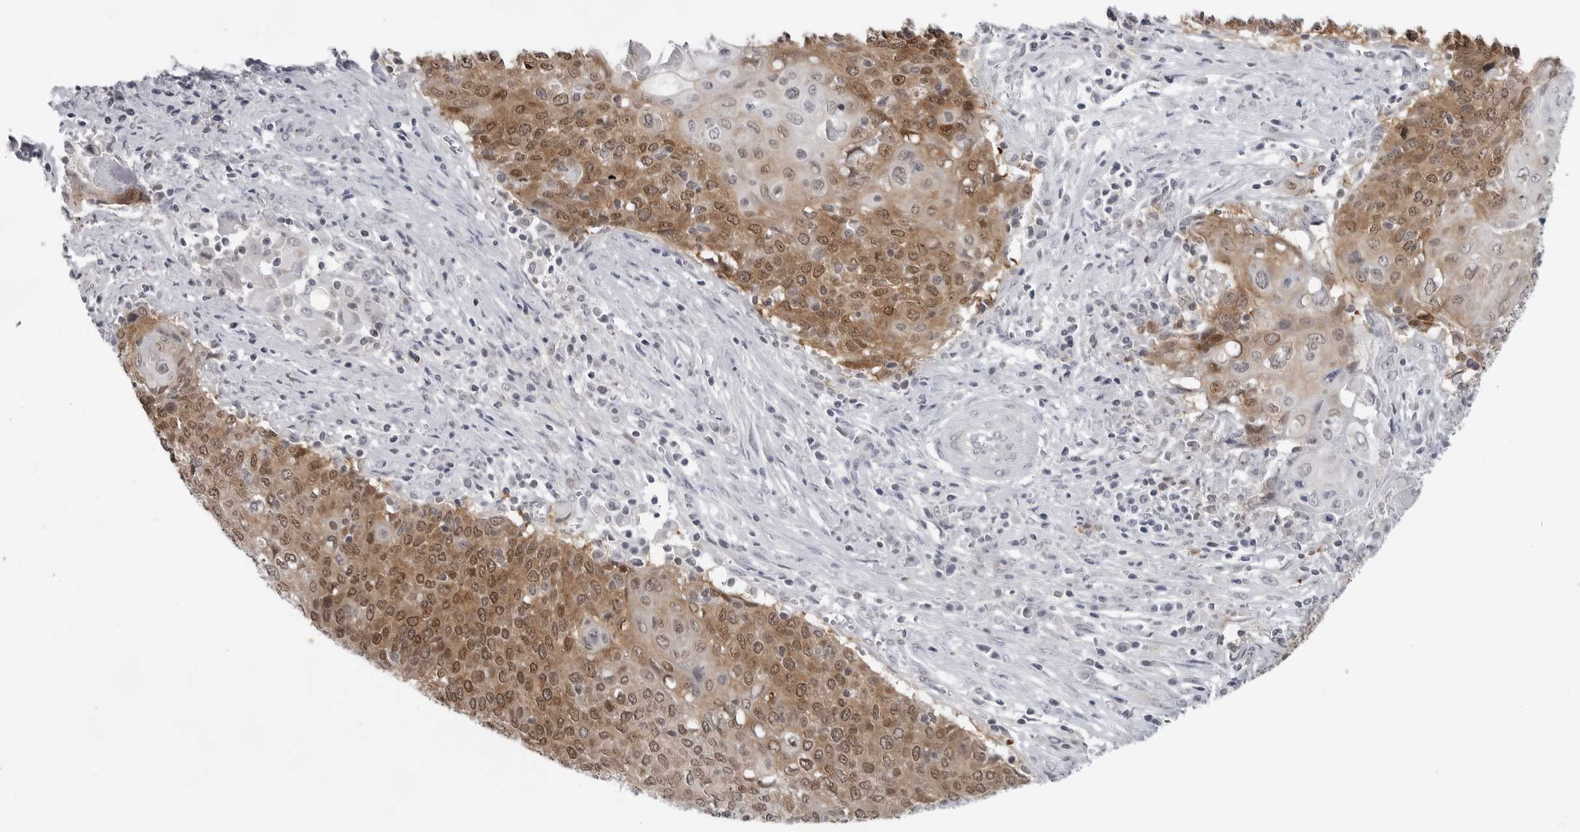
{"staining": {"intensity": "moderate", "quantity": ">75%", "location": "cytoplasmic/membranous,nuclear"}, "tissue": "cervical cancer", "cell_type": "Tumor cells", "image_type": "cancer", "snomed": [{"axis": "morphology", "description": "Squamous cell carcinoma, NOS"}, {"axis": "topography", "description": "Cervix"}], "caption": "Moderate cytoplasmic/membranous and nuclear staining for a protein is present in approximately >75% of tumor cells of cervical squamous cell carcinoma using immunohistochemistry (IHC).", "gene": "RRM1", "patient": {"sex": "female", "age": 39}}